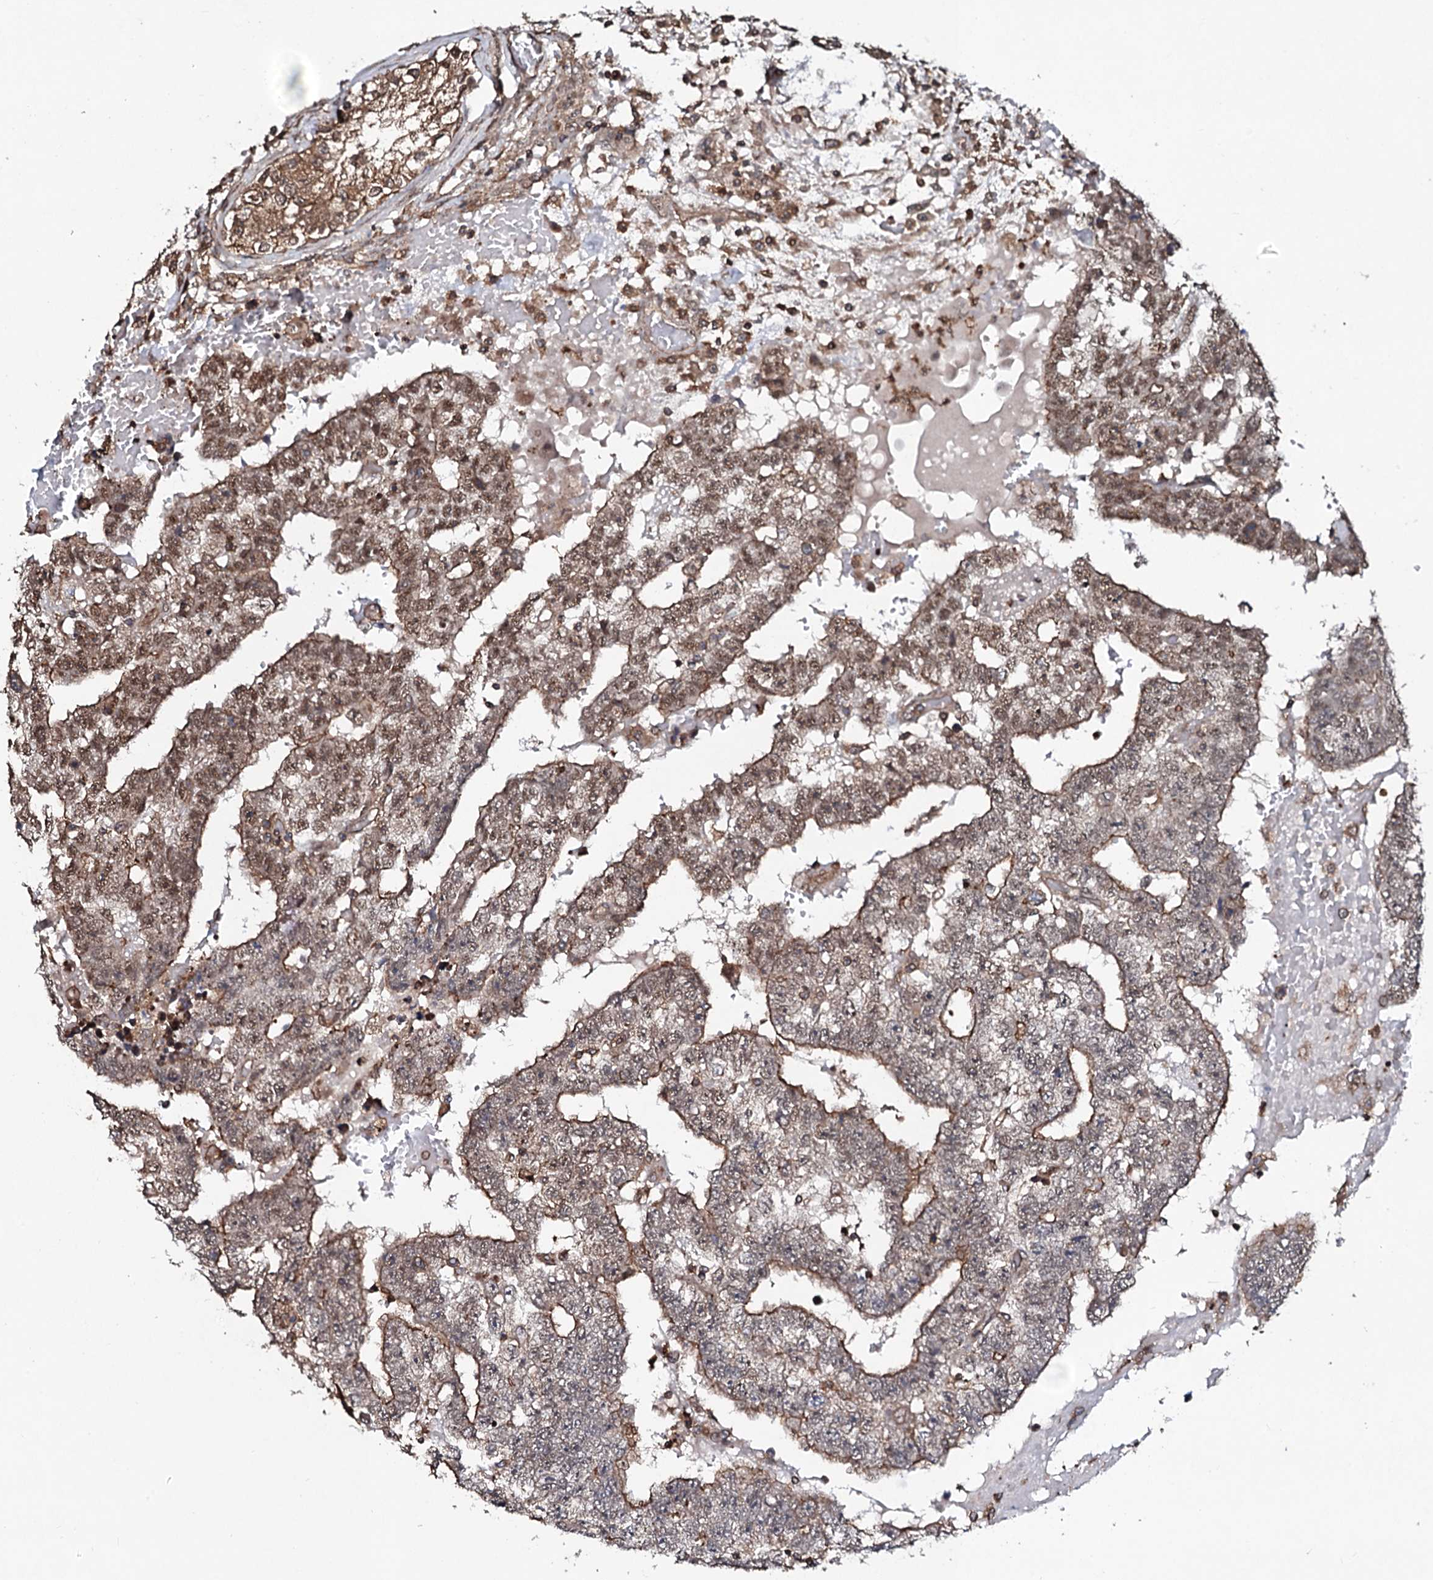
{"staining": {"intensity": "moderate", "quantity": ">75%", "location": "cytoplasmic/membranous,nuclear"}, "tissue": "testis cancer", "cell_type": "Tumor cells", "image_type": "cancer", "snomed": [{"axis": "morphology", "description": "Carcinoma, Embryonal, NOS"}, {"axis": "topography", "description": "Testis"}], "caption": "This photomicrograph shows embryonal carcinoma (testis) stained with IHC to label a protein in brown. The cytoplasmic/membranous and nuclear of tumor cells show moderate positivity for the protein. Nuclei are counter-stained blue.", "gene": "COG6", "patient": {"sex": "male", "age": 25}}